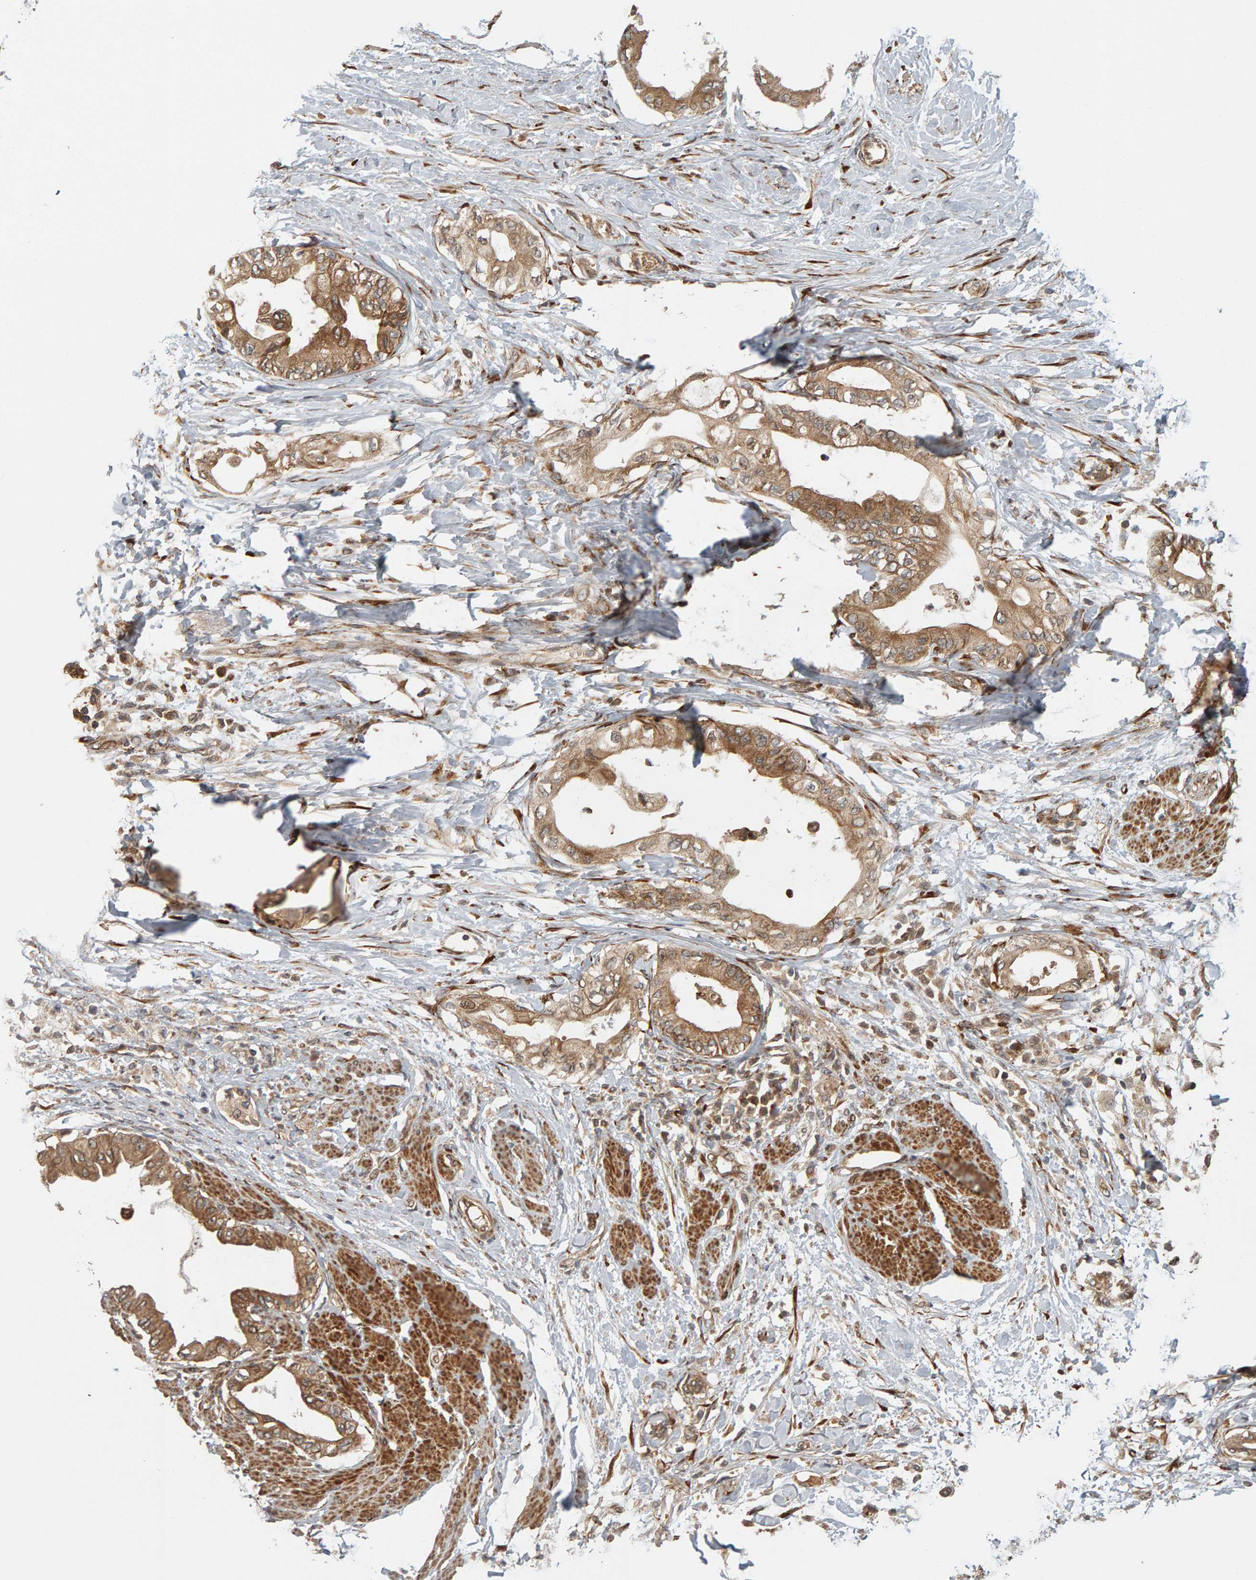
{"staining": {"intensity": "moderate", "quantity": ">75%", "location": "cytoplasmic/membranous"}, "tissue": "pancreatic cancer", "cell_type": "Tumor cells", "image_type": "cancer", "snomed": [{"axis": "morphology", "description": "Normal tissue, NOS"}, {"axis": "morphology", "description": "Adenocarcinoma, NOS"}, {"axis": "topography", "description": "Pancreas"}, {"axis": "topography", "description": "Duodenum"}], "caption": "IHC micrograph of human pancreatic adenocarcinoma stained for a protein (brown), which displays medium levels of moderate cytoplasmic/membranous positivity in about >75% of tumor cells.", "gene": "ZFAND1", "patient": {"sex": "female", "age": 60}}